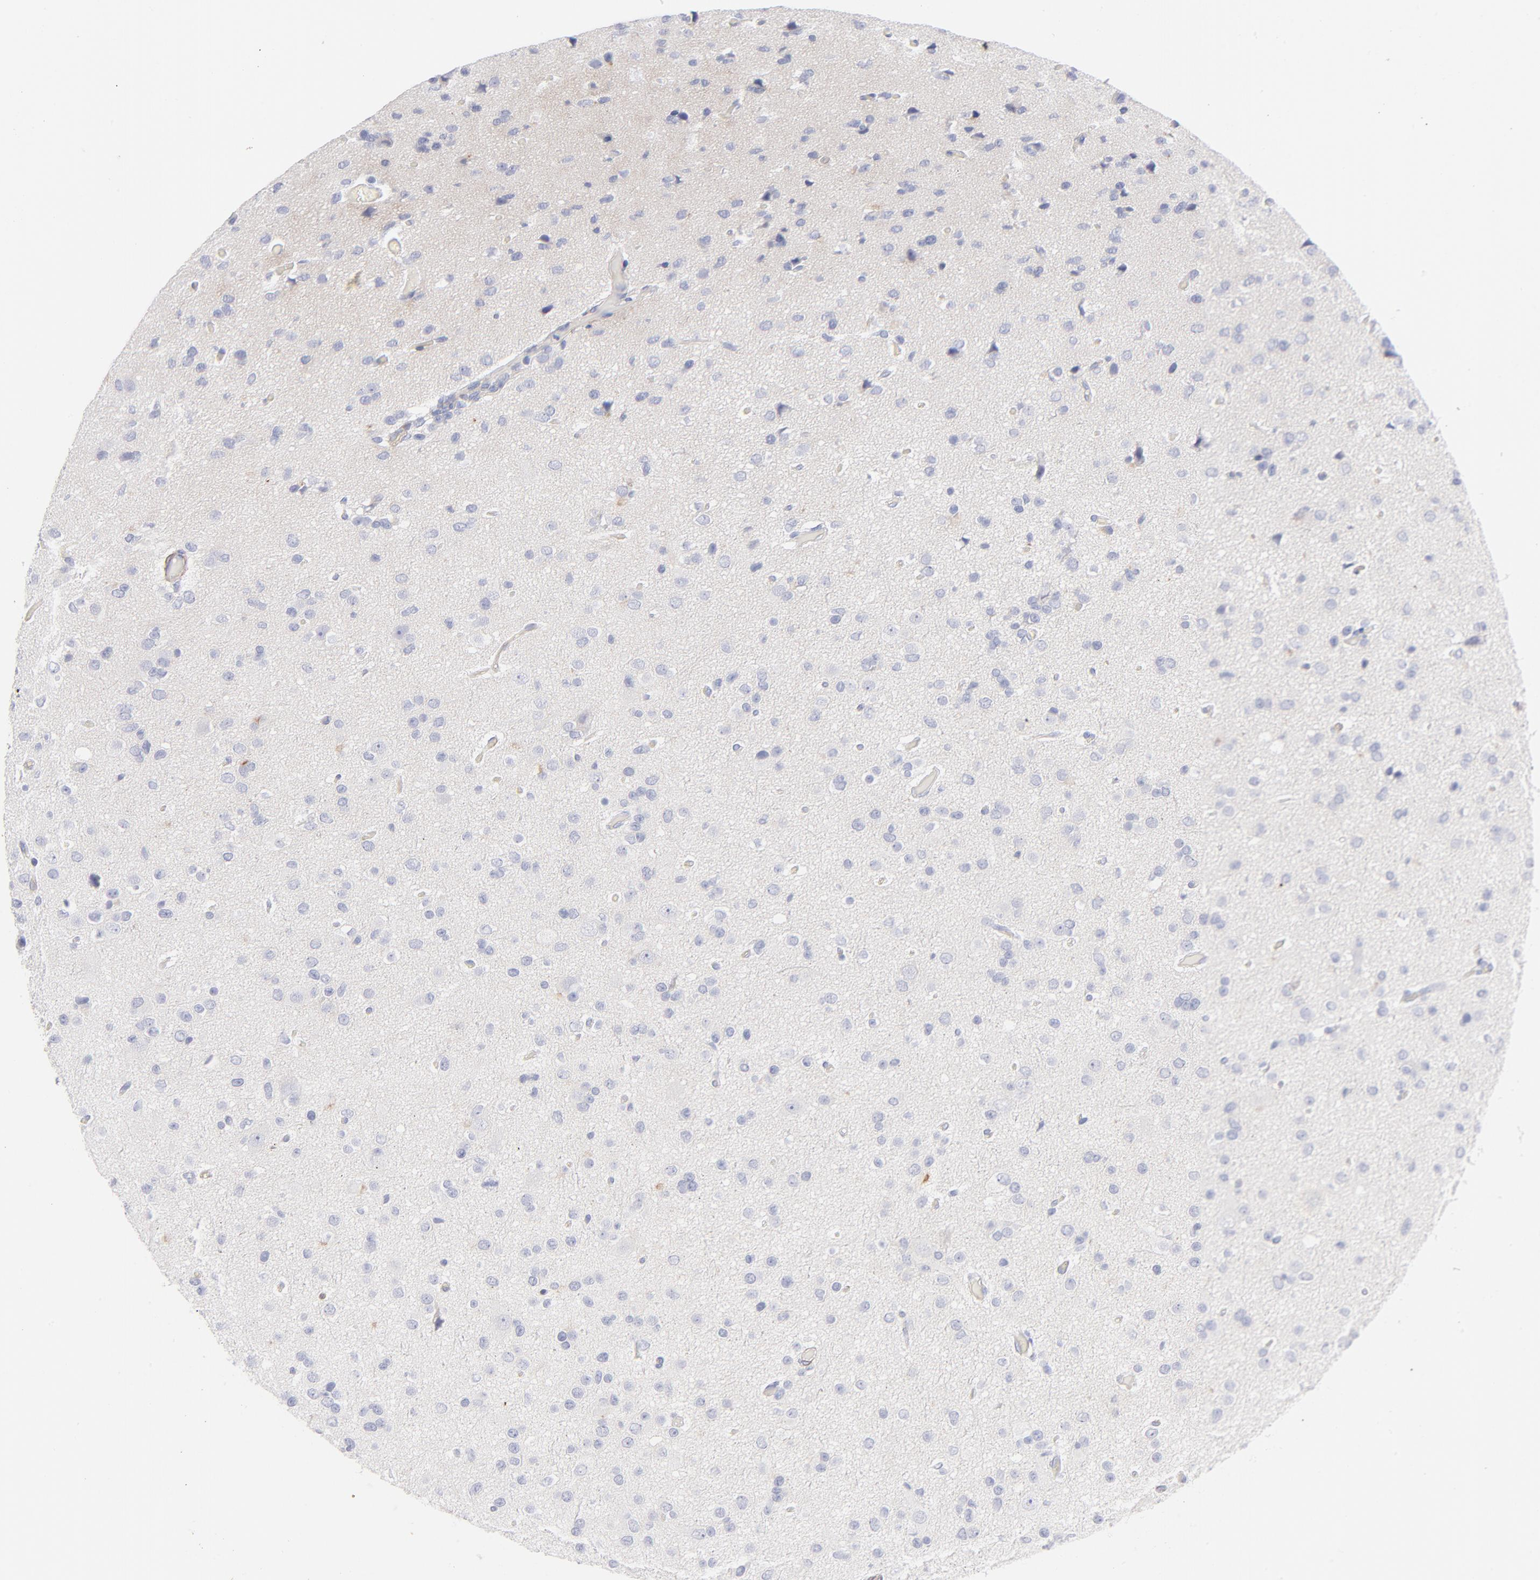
{"staining": {"intensity": "negative", "quantity": "none", "location": "none"}, "tissue": "glioma", "cell_type": "Tumor cells", "image_type": "cancer", "snomed": [{"axis": "morphology", "description": "Glioma, malignant, Low grade"}, {"axis": "topography", "description": "Brain"}], "caption": "The image reveals no staining of tumor cells in glioma.", "gene": "ACTA2", "patient": {"sex": "male", "age": 42}}